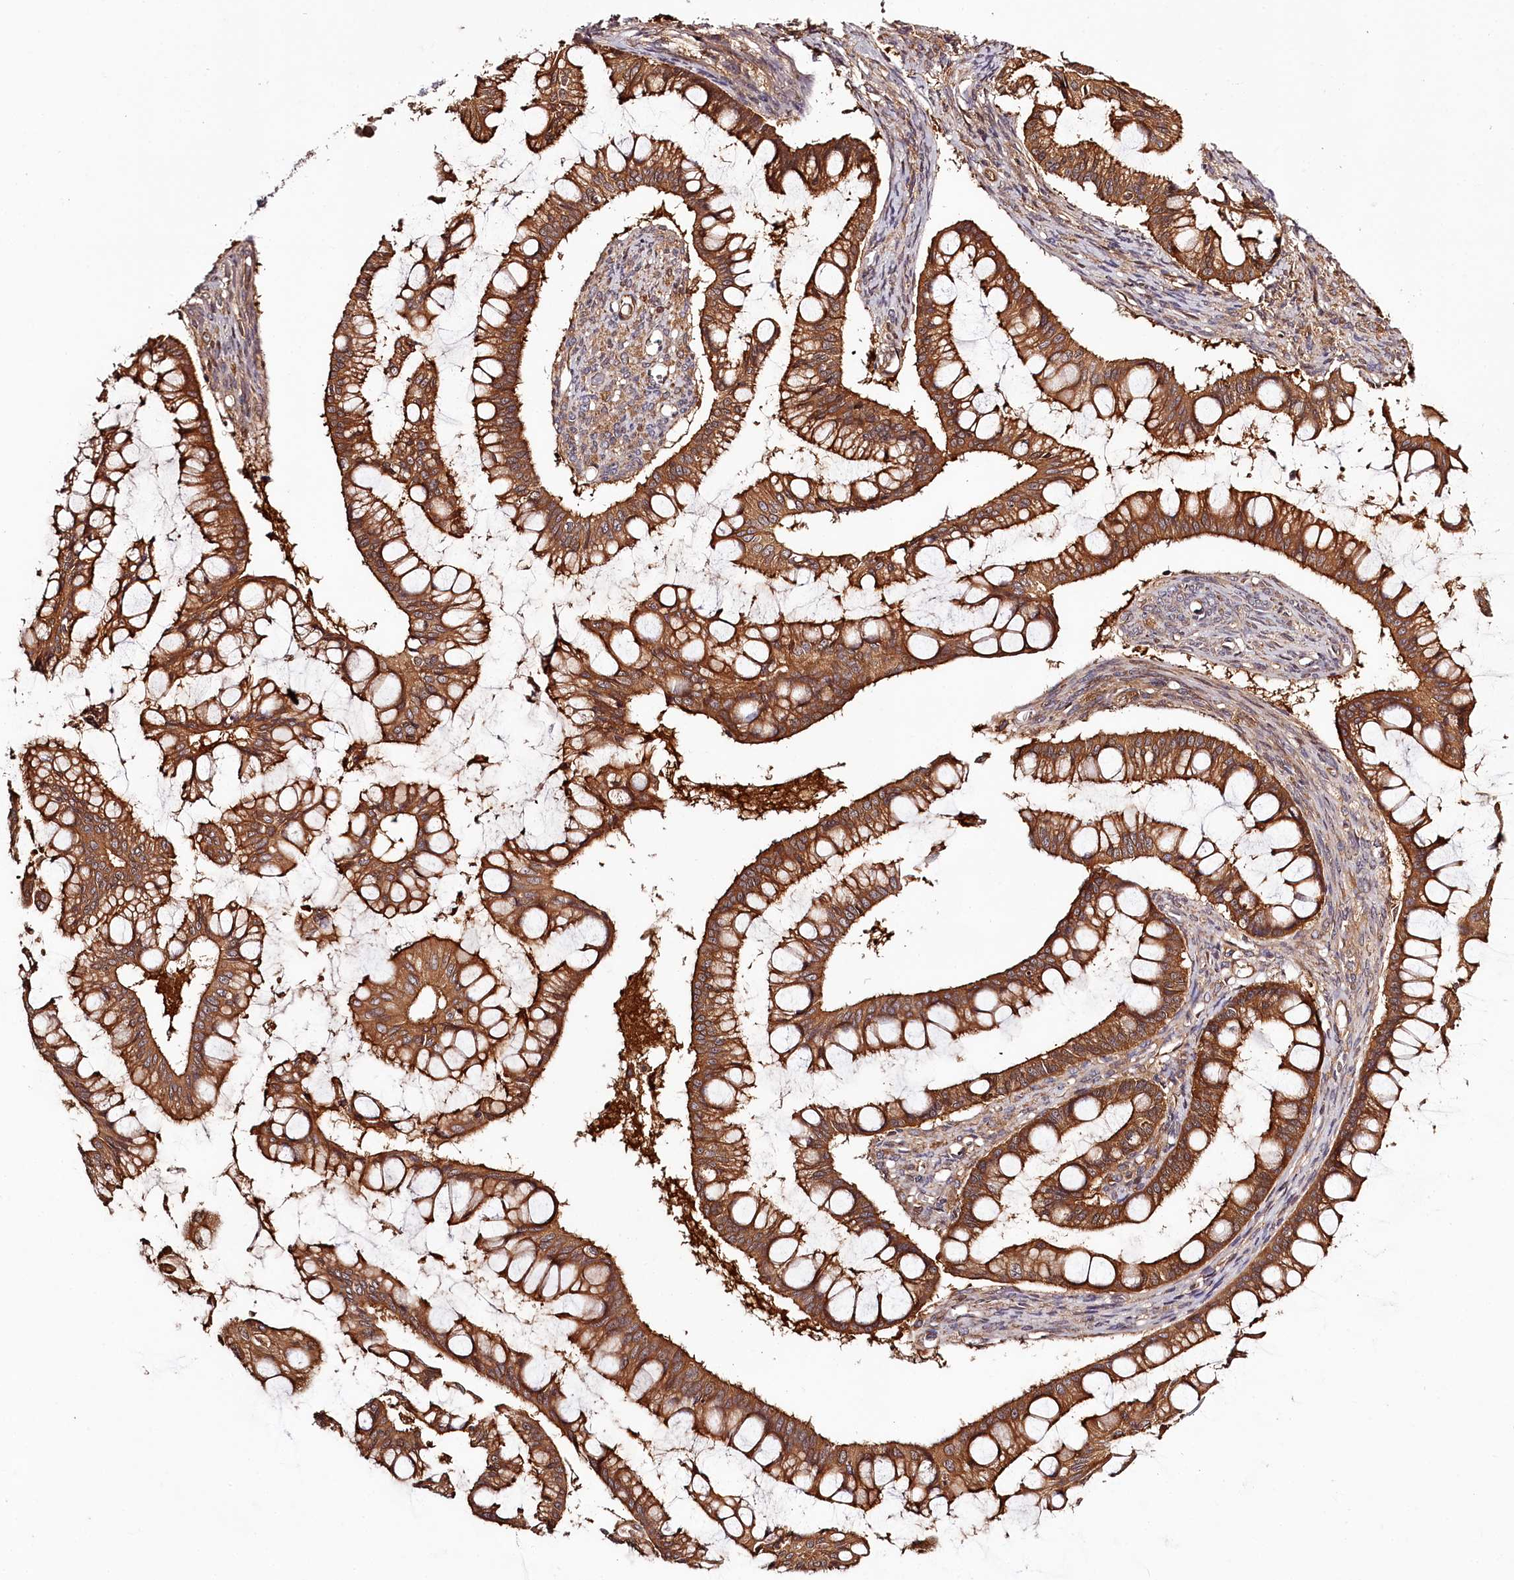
{"staining": {"intensity": "strong", "quantity": ">75%", "location": "cytoplasmic/membranous"}, "tissue": "ovarian cancer", "cell_type": "Tumor cells", "image_type": "cancer", "snomed": [{"axis": "morphology", "description": "Cystadenocarcinoma, mucinous, NOS"}, {"axis": "topography", "description": "Ovary"}], "caption": "Brown immunohistochemical staining in ovarian cancer (mucinous cystadenocarcinoma) exhibits strong cytoplasmic/membranous positivity in approximately >75% of tumor cells.", "gene": "TARS1", "patient": {"sex": "female", "age": 73}}